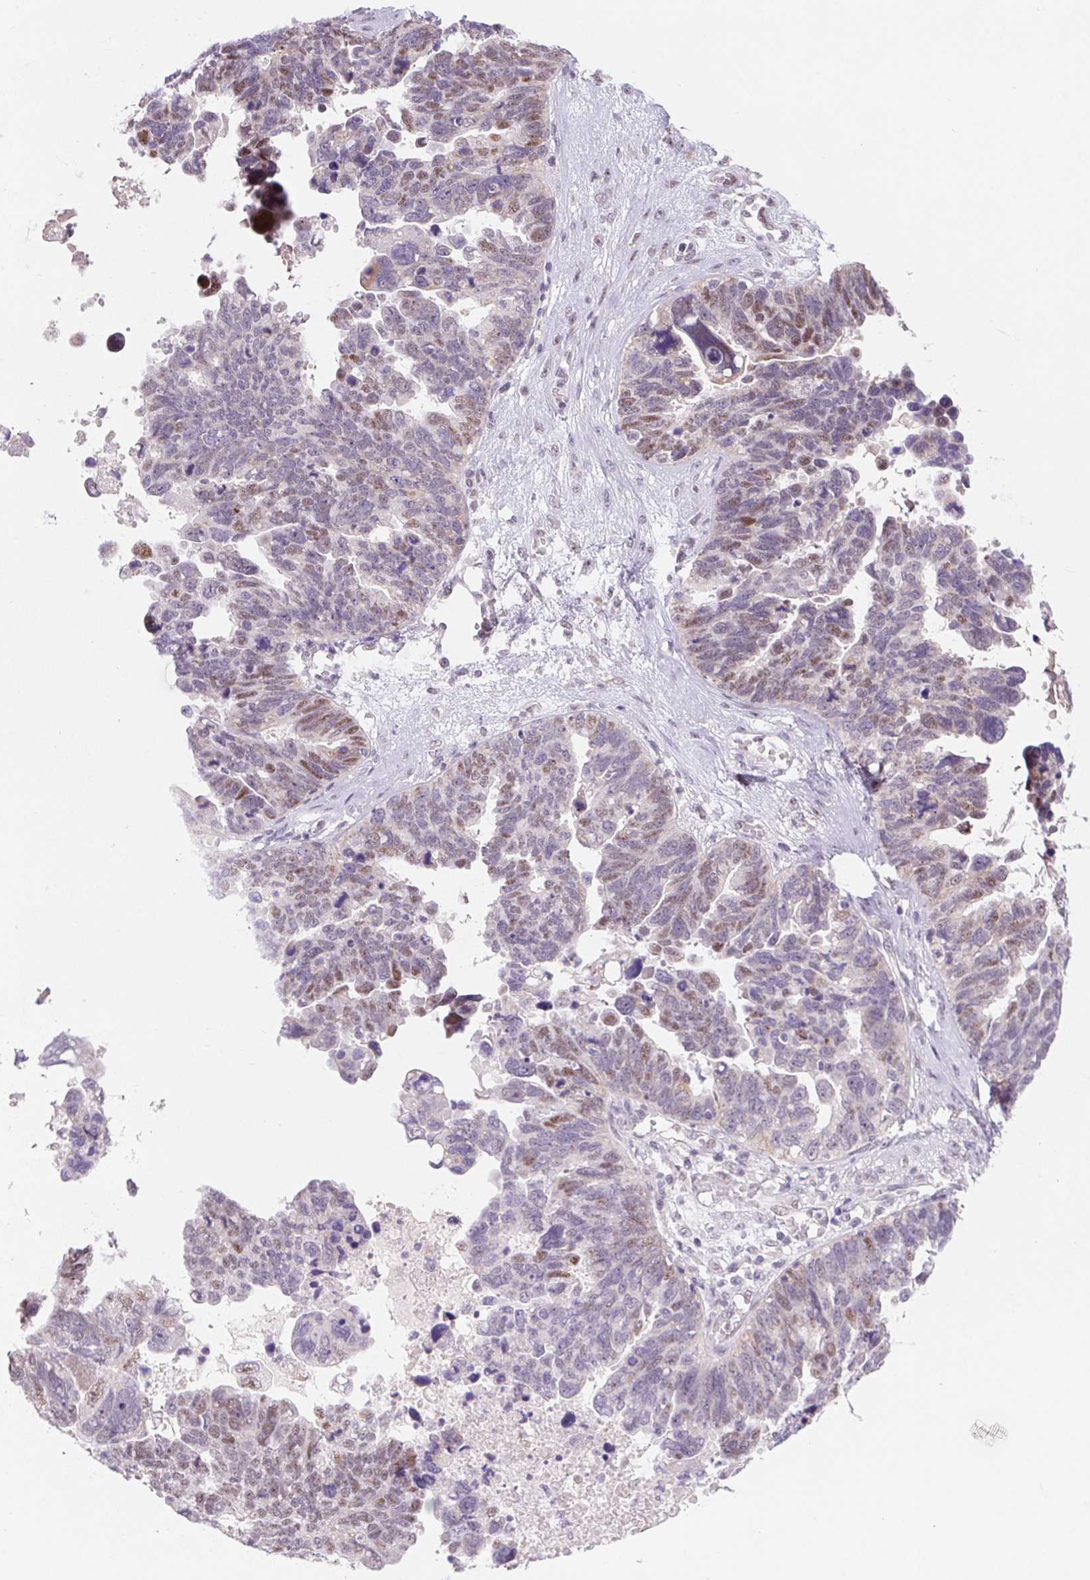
{"staining": {"intensity": "moderate", "quantity": "25%-75%", "location": "nuclear"}, "tissue": "ovarian cancer", "cell_type": "Tumor cells", "image_type": "cancer", "snomed": [{"axis": "morphology", "description": "Cystadenocarcinoma, serous, NOS"}, {"axis": "topography", "description": "Ovary"}], "caption": "The image shows a brown stain indicating the presence of a protein in the nuclear of tumor cells in ovarian cancer (serous cystadenocarcinoma).", "gene": "DPPA5", "patient": {"sex": "female", "age": 60}}